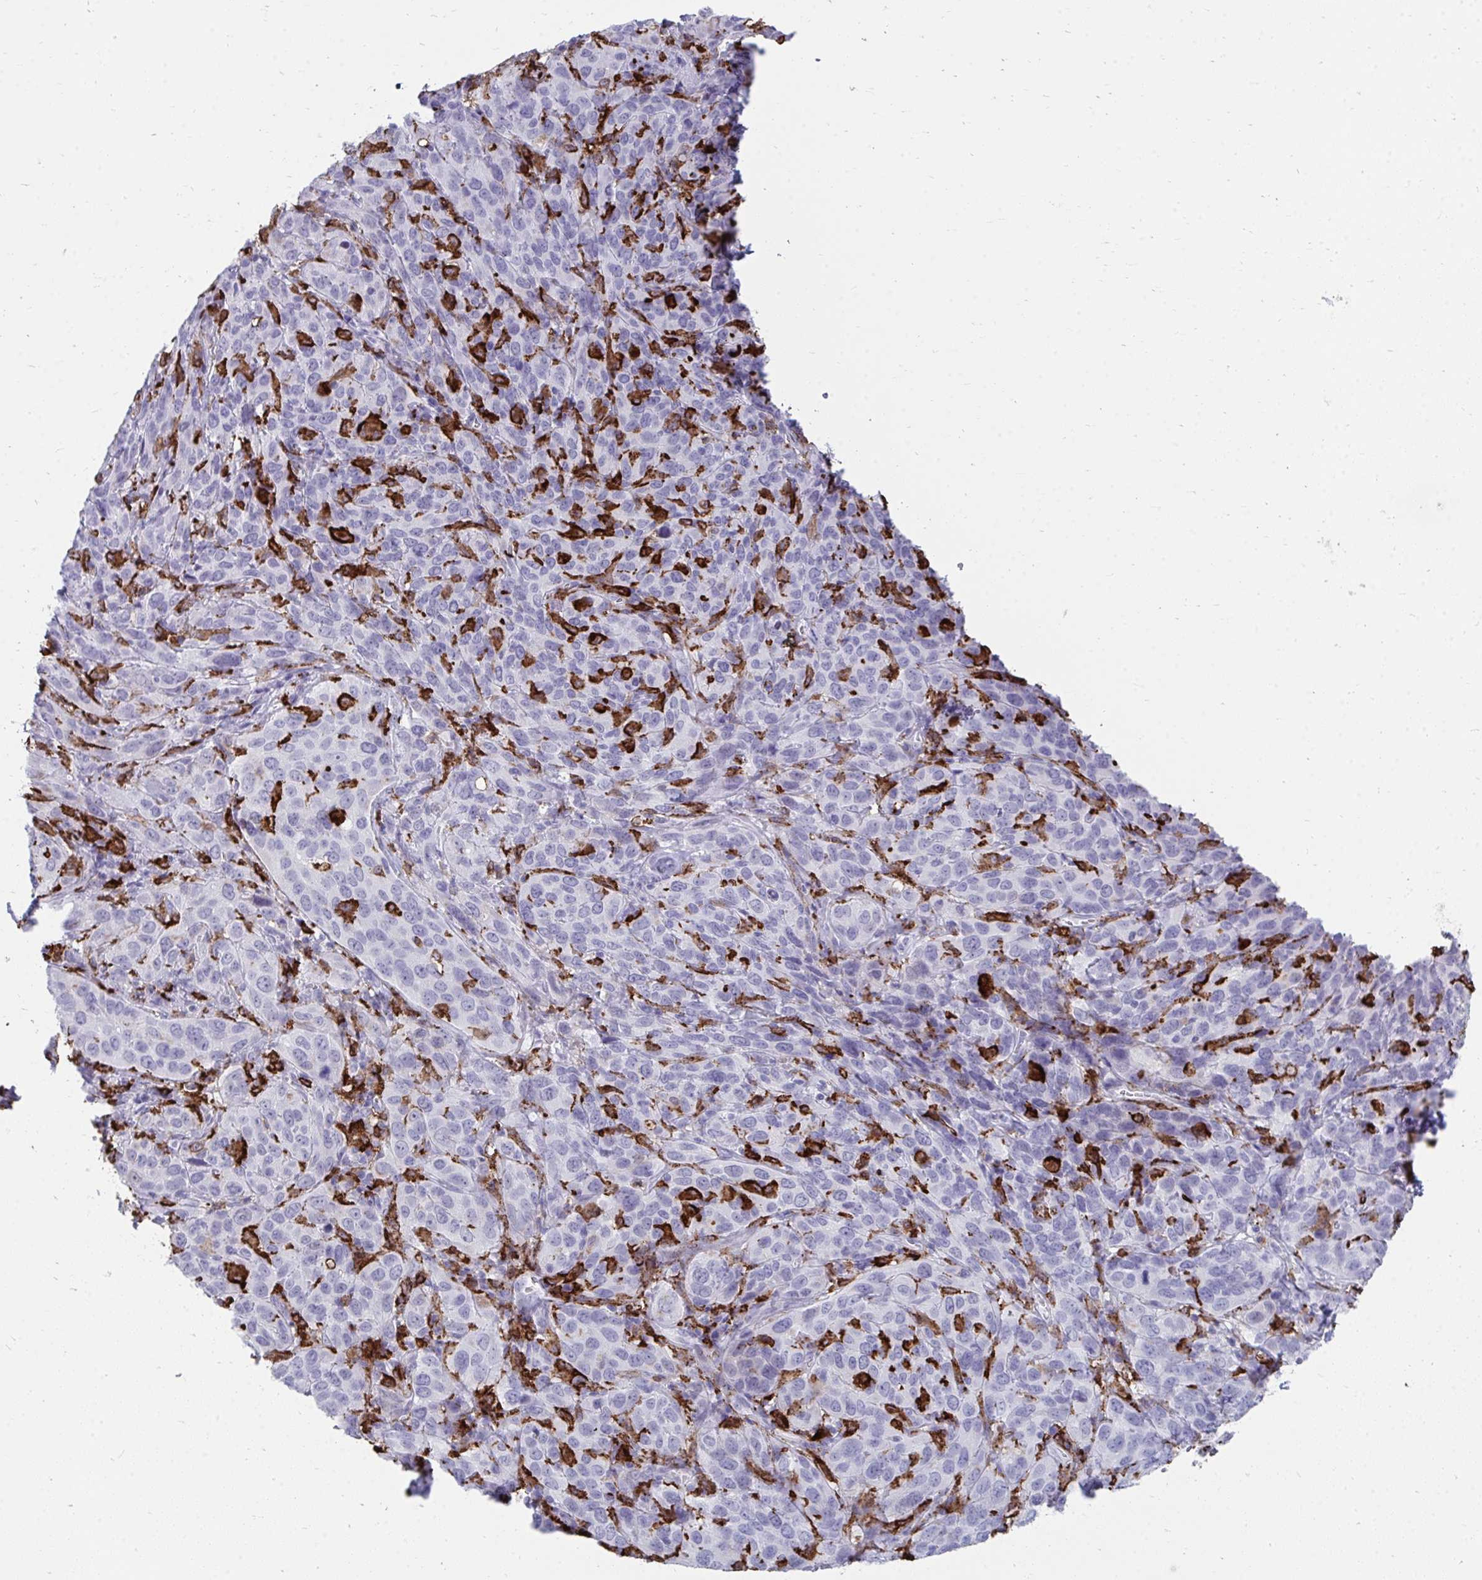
{"staining": {"intensity": "negative", "quantity": "none", "location": "none"}, "tissue": "cervical cancer", "cell_type": "Tumor cells", "image_type": "cancer", "snomed": [{"axis": "morphology", "description": "Squamous cell carcinoma, NOS"}, {"axis": "topography", "description": "Cervix"}], "caption": "This is an IHC photomicrograph of human squamous cell carcinoma (cervical). There is no expression in tumor cells.", "gene": "CD163", "patient": {"sex": "female", "age": 51}}